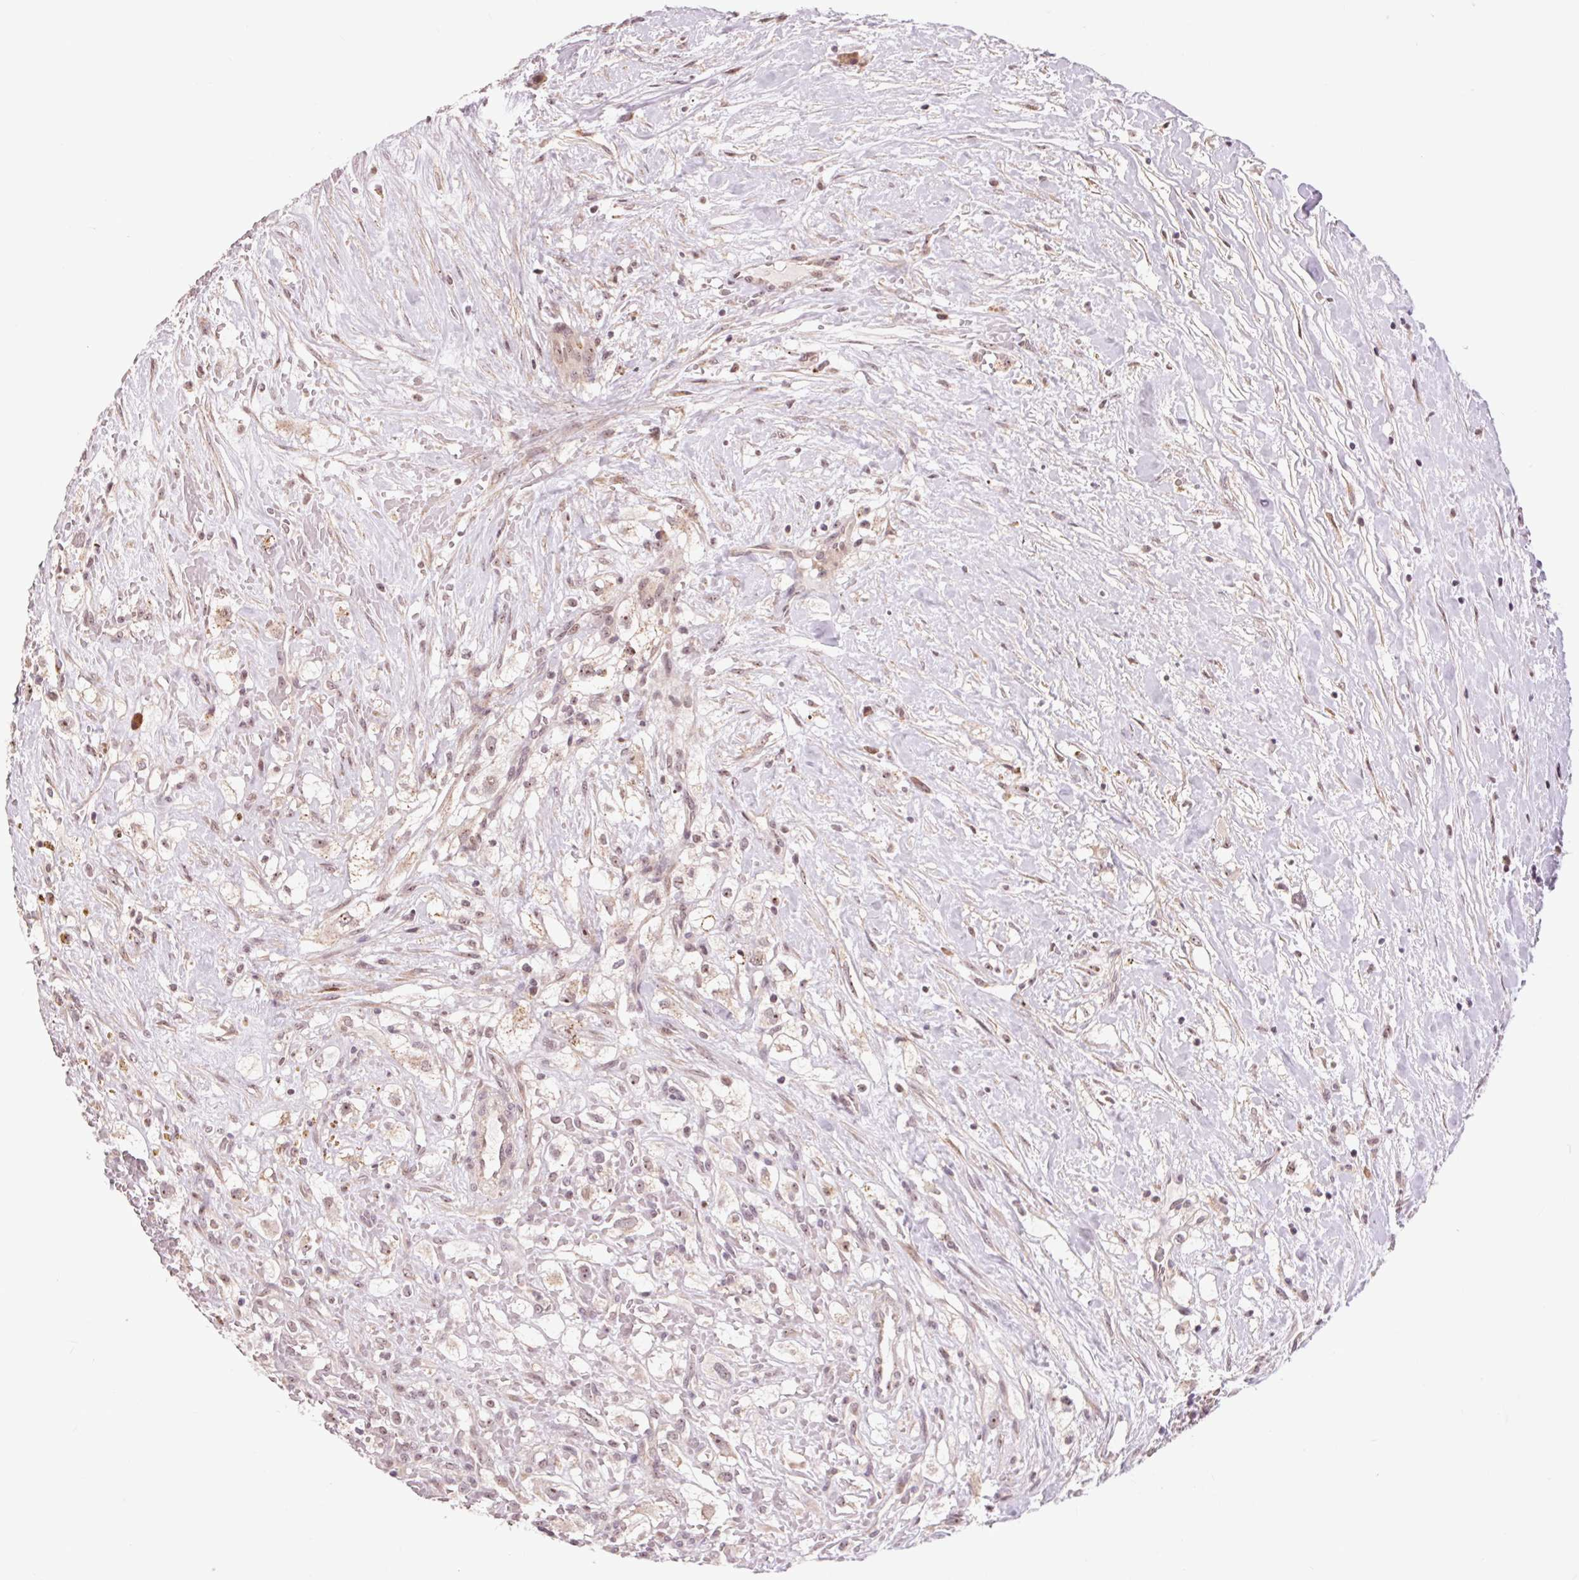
{"staining": {"intensity": "moderate", "quantity": "25%-75%", "location": "cytoplasmic/membranous"}, "tissue": "renal cancer", "cell_type": "Tumor cells", "image_type": "cancer", "snomed": [{"axis": "morphology", "description": "Adenocarcinoma, NOS"}, {"axis": "topography", "description": "Kidney"}], "caption": "DAB immunohistochemical staining of adenocarcinoma (renal) shows moderate cytoplasmic/membranous protein positivity in about 25%-75% of tumor cells.", "gene": "CHMP4B", "patient": {"sex": "male", "age": 59}}